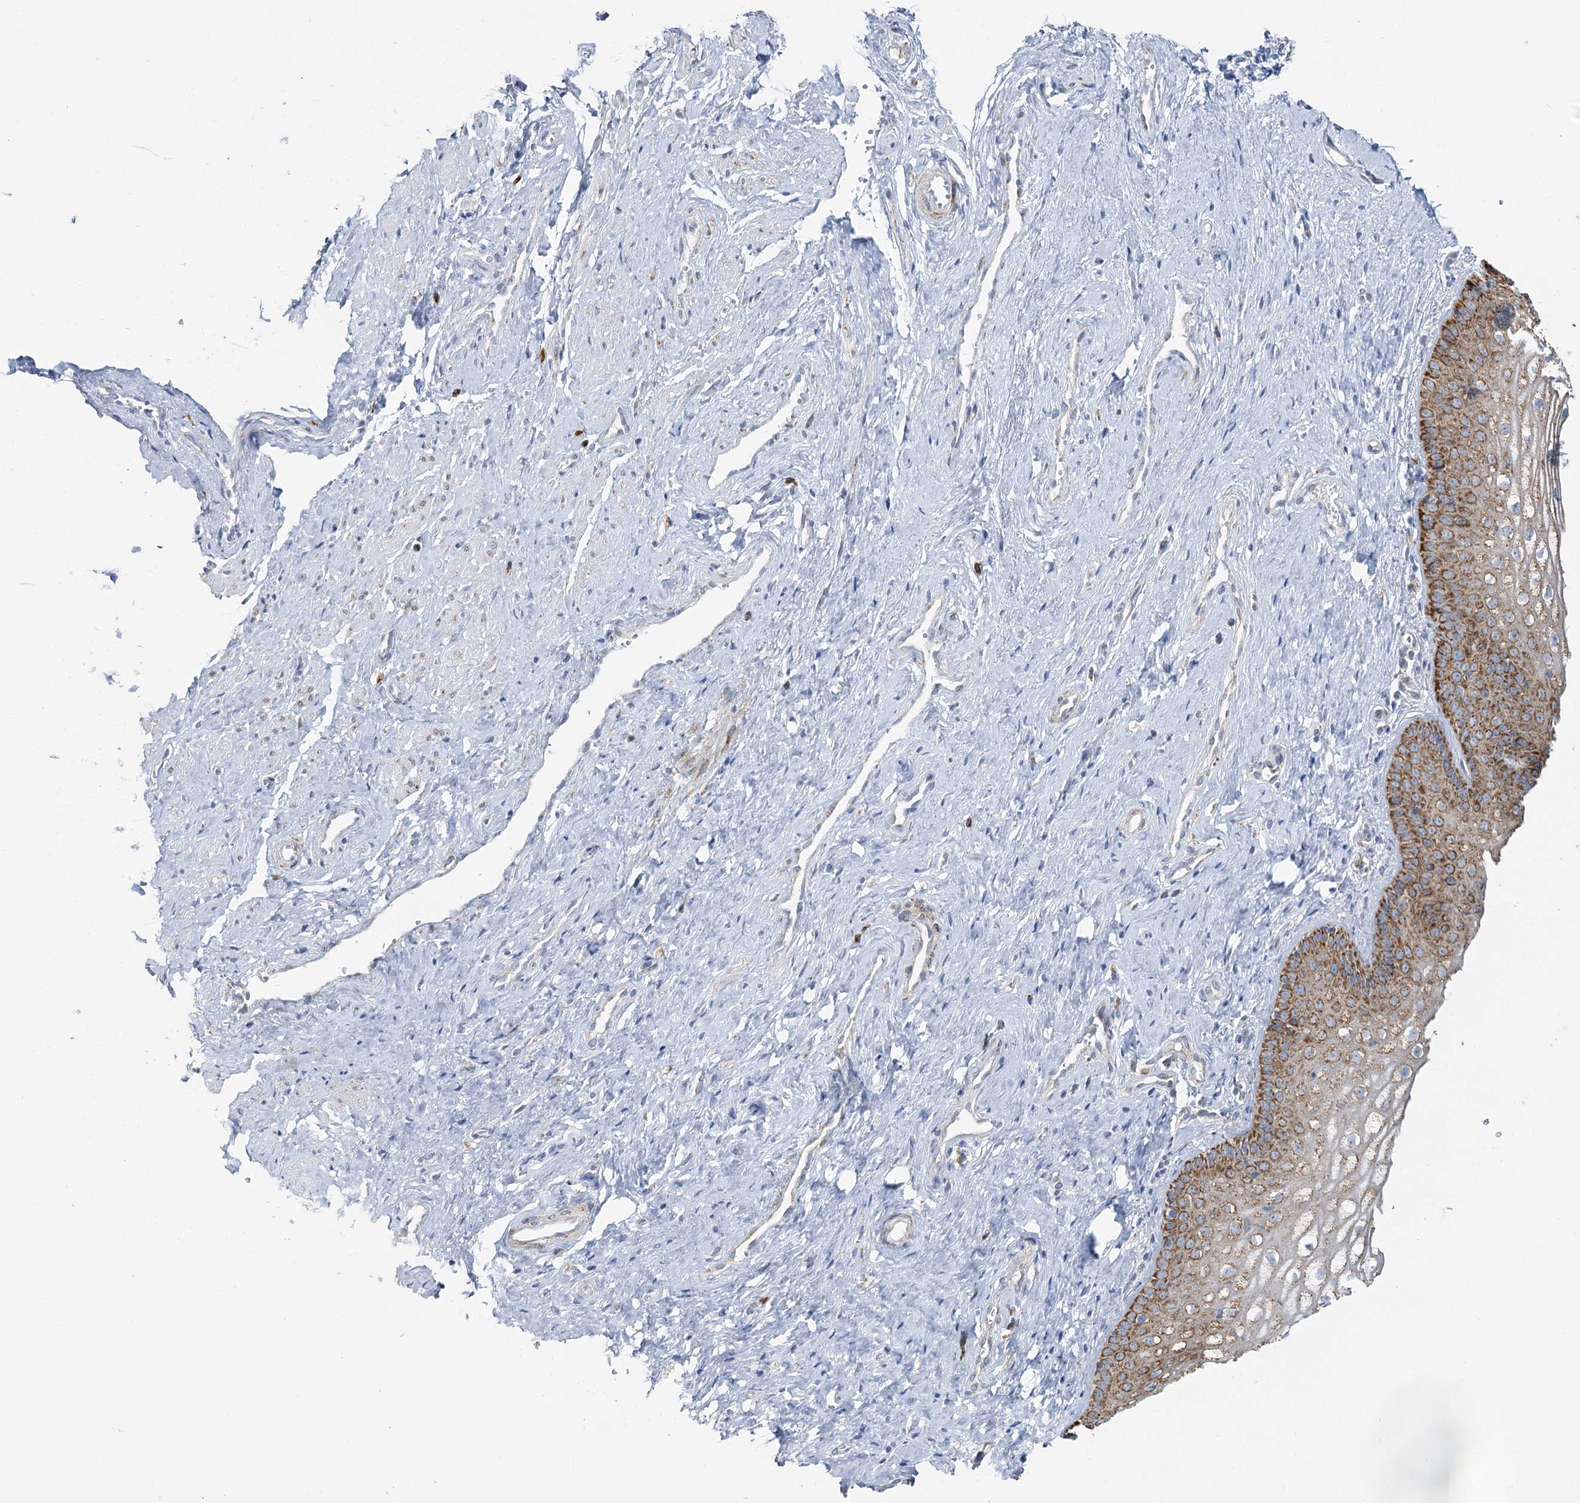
{"staining": {"intensity": "moderate", "quantity": ">75%", "location": "cytoplasmic/membranous"}, "tissue": "vagina", "cell_type": "Squamous epithelial cells", "image_type": "normal", "snomed": [{"axis": "morphology", "description": "Normal tissue, NOS"}, {"axis": "topography", "description": "Vagina"}], "caption": "Protein analysis of benign vagina shows moderate cytoplasmic/membranous positivity in about >75% of squamous epithelial cells.", "gene": "THUMPD3", "patient": {"sex": "female", "age": 46}}